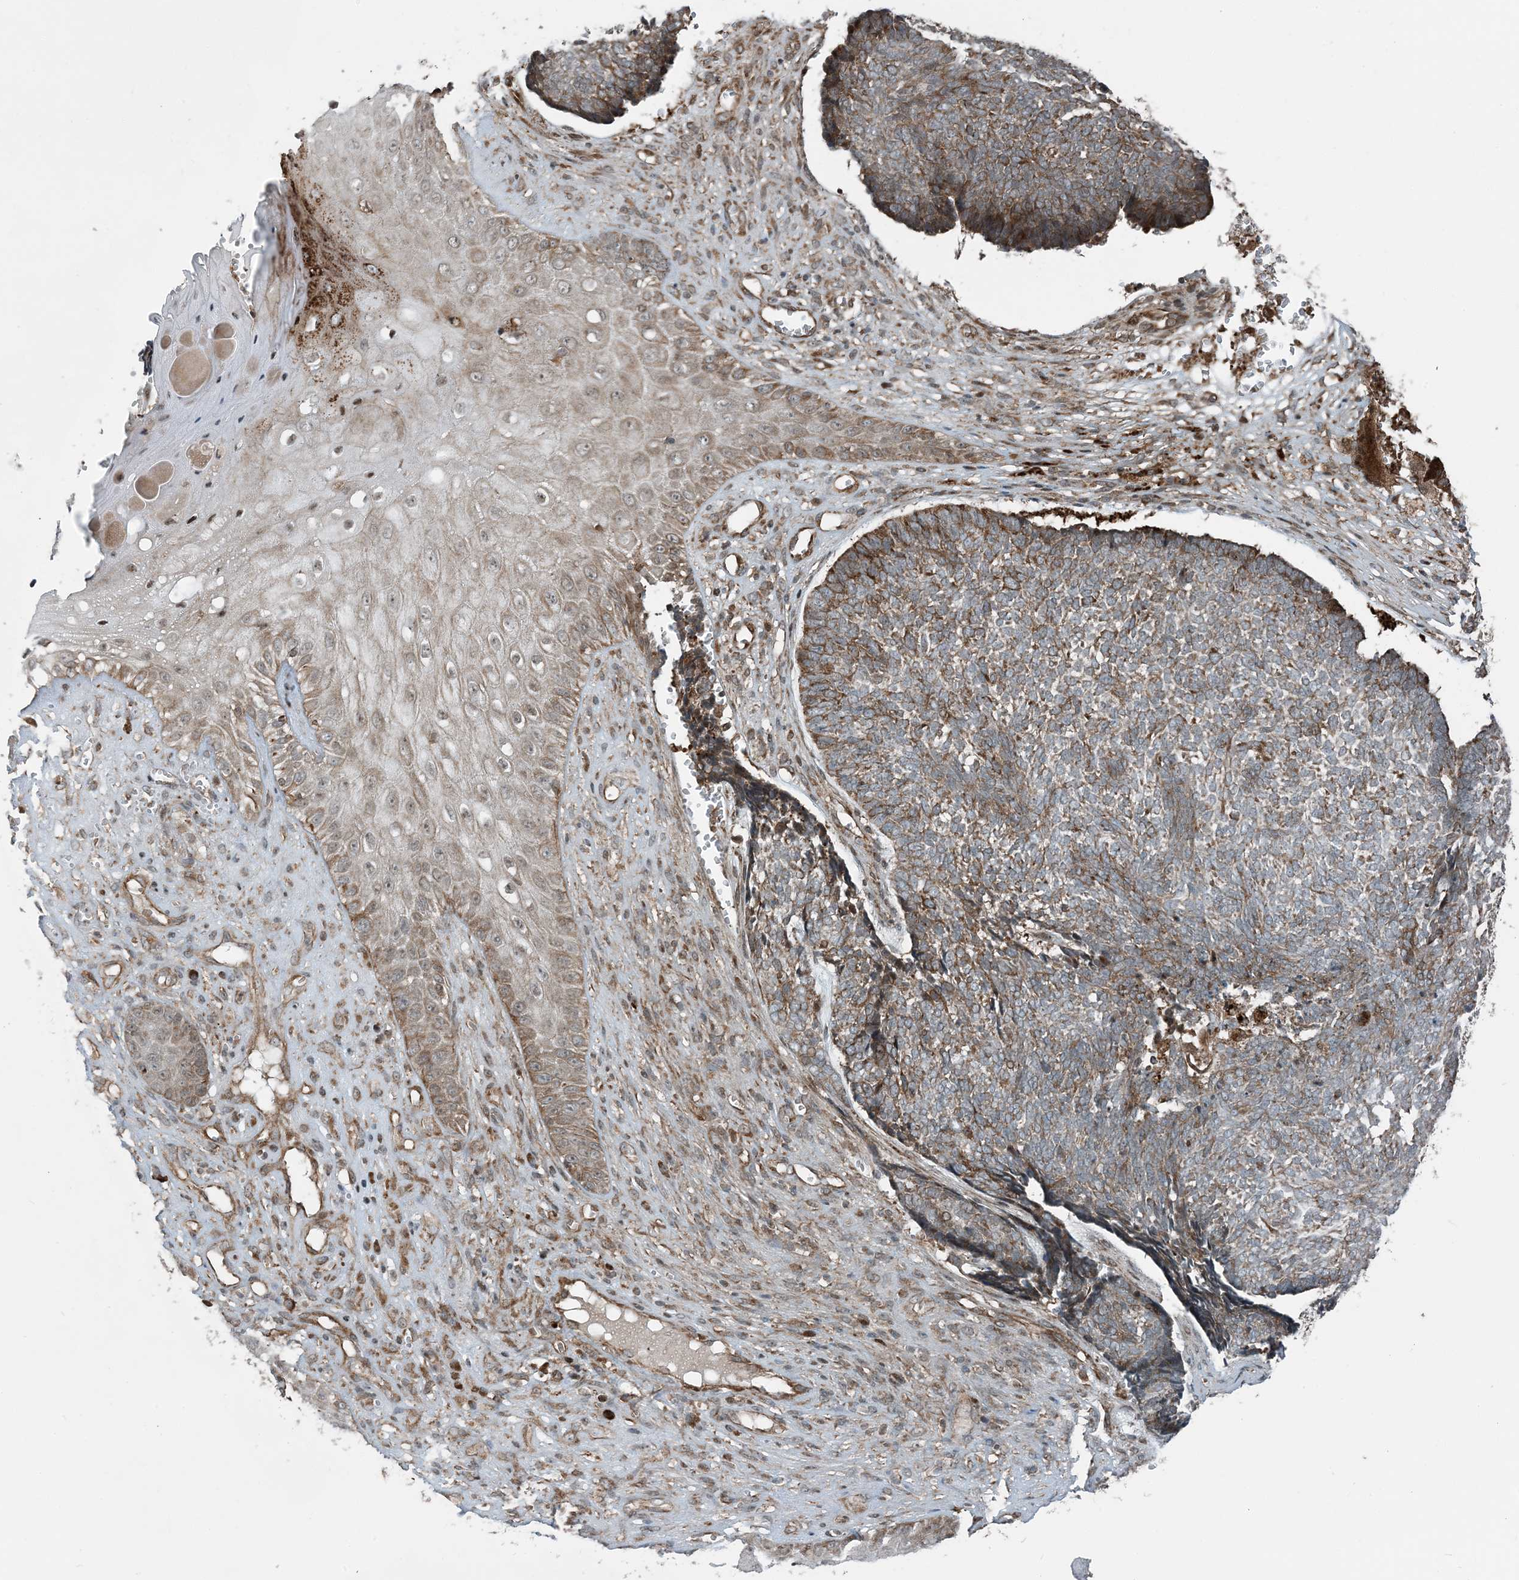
{"staining": {"intensity": "moderate", "quantity": "25%-75%", "location": "cytoplasmic/membranous"}, "tissue": "skin cancer", "cell_type": "Tumor cells", "image_type": "cancer", "snomed": [{"axis": "morphology", "description": "Basal cell carcinoma"}, {"axis": "topography", "description": "Skin"}], "caption": "A brown stain shows moderate cytoplasmic/membranous positivity of a protein in skin cancer tumor cells.", "gene": "EDEM2", "patient": {"sex": "male", "age": 84}}